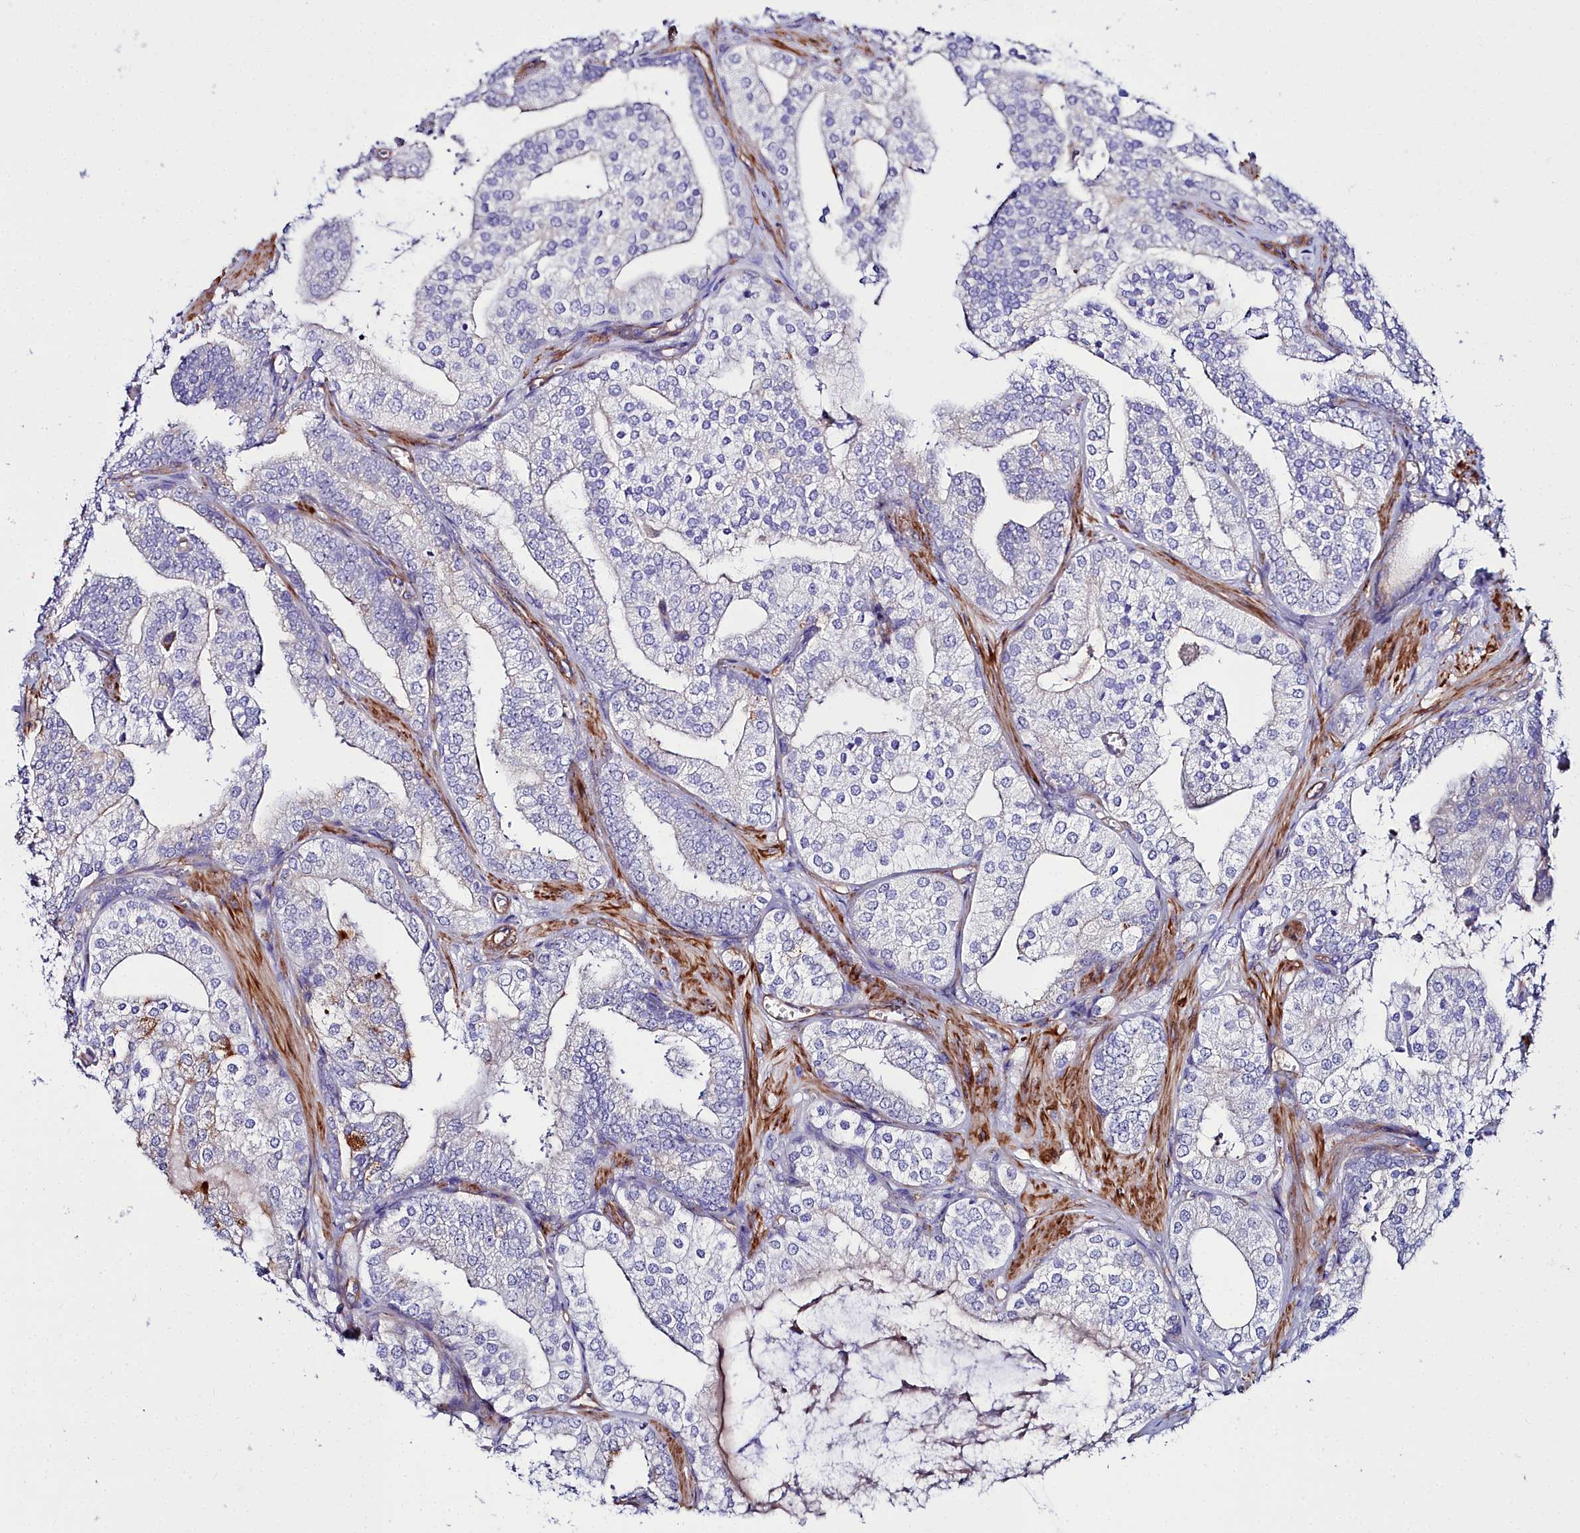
{"staining": {"intensity": "negative", "quantity": "none", "location": "none"}, "tissue": "prostate cancer", "cell_type": "Tumor cells", "image_type": "cancer", "snomed": [{"axis": "morphology", "description": "Adenocarcinoma, High grade"}, {"axis": "topography", "description": "Prostate"}], "caption": "Immunohistochemistry (IHC) image of neoplastic tissue: prostate adenocarcinoma (high-grade) stained with DAB (3,3'-diaminobenzidine) displays no significant protein positivity in tumor cells.", "gene": "FADS3", "patient": {"sex": "male", "age": 50}}